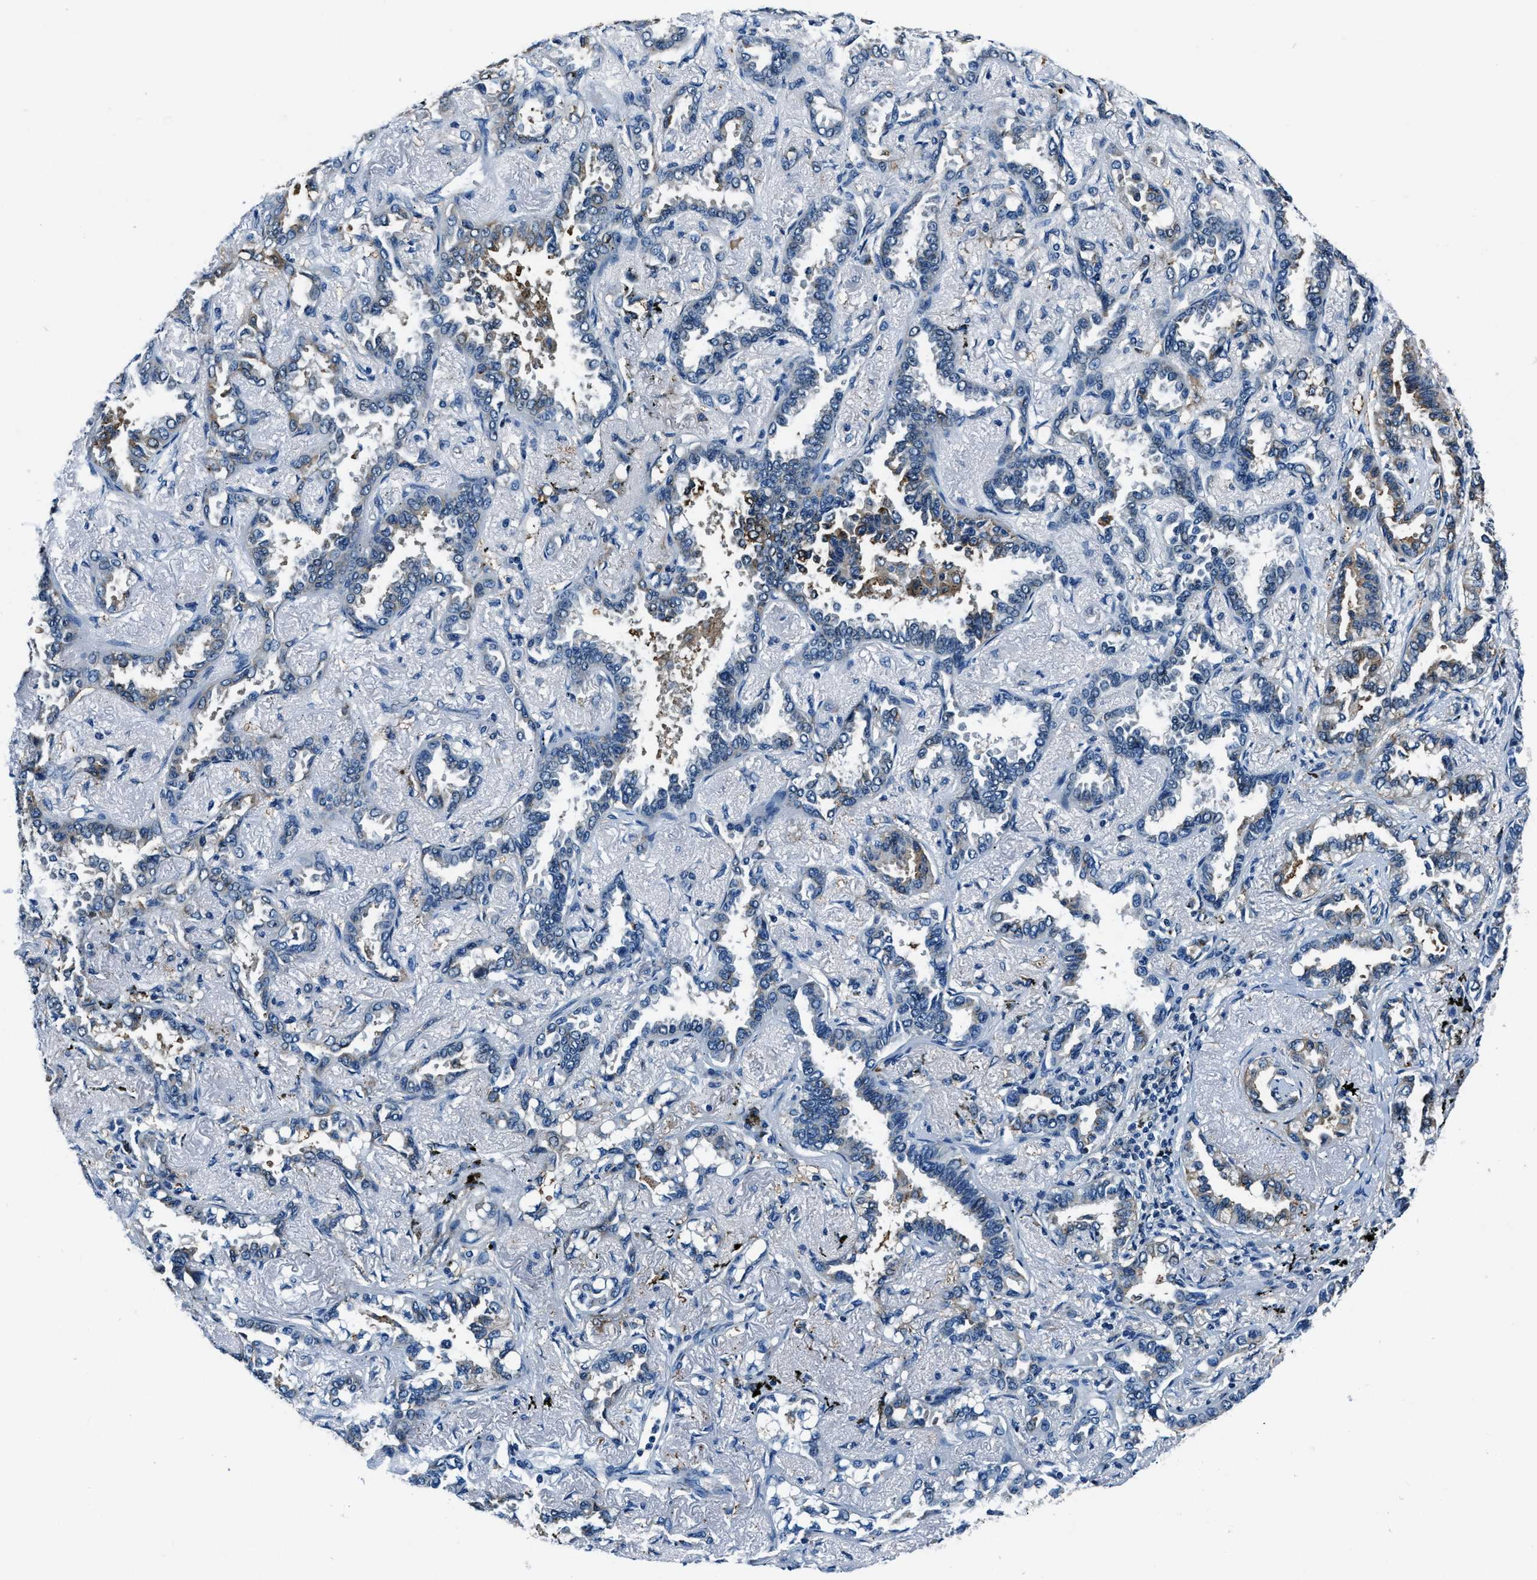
{"staining": {"intensity": "weak", "quantity": "25%-75%", "location": "cytoplasmic/membranous"}, "tissue": "lung cancer", "cell_type": "Tumor cells", "image_type": "cancer", "snomed": [{"axis": "morphology", "description": "Adenocarcinoma, NOS"}, {"axis": "topography", "description": "Lung"}], "caption": "Immunohistochemical staining of human adenocarcinoma (lung) demonstrates low levels of weak cytoplasmic/membranous protein staining in about 25%-75% of tumor cells.", "gene": "PTPDC1", "patient": {"sex": "male", "age": 59}}